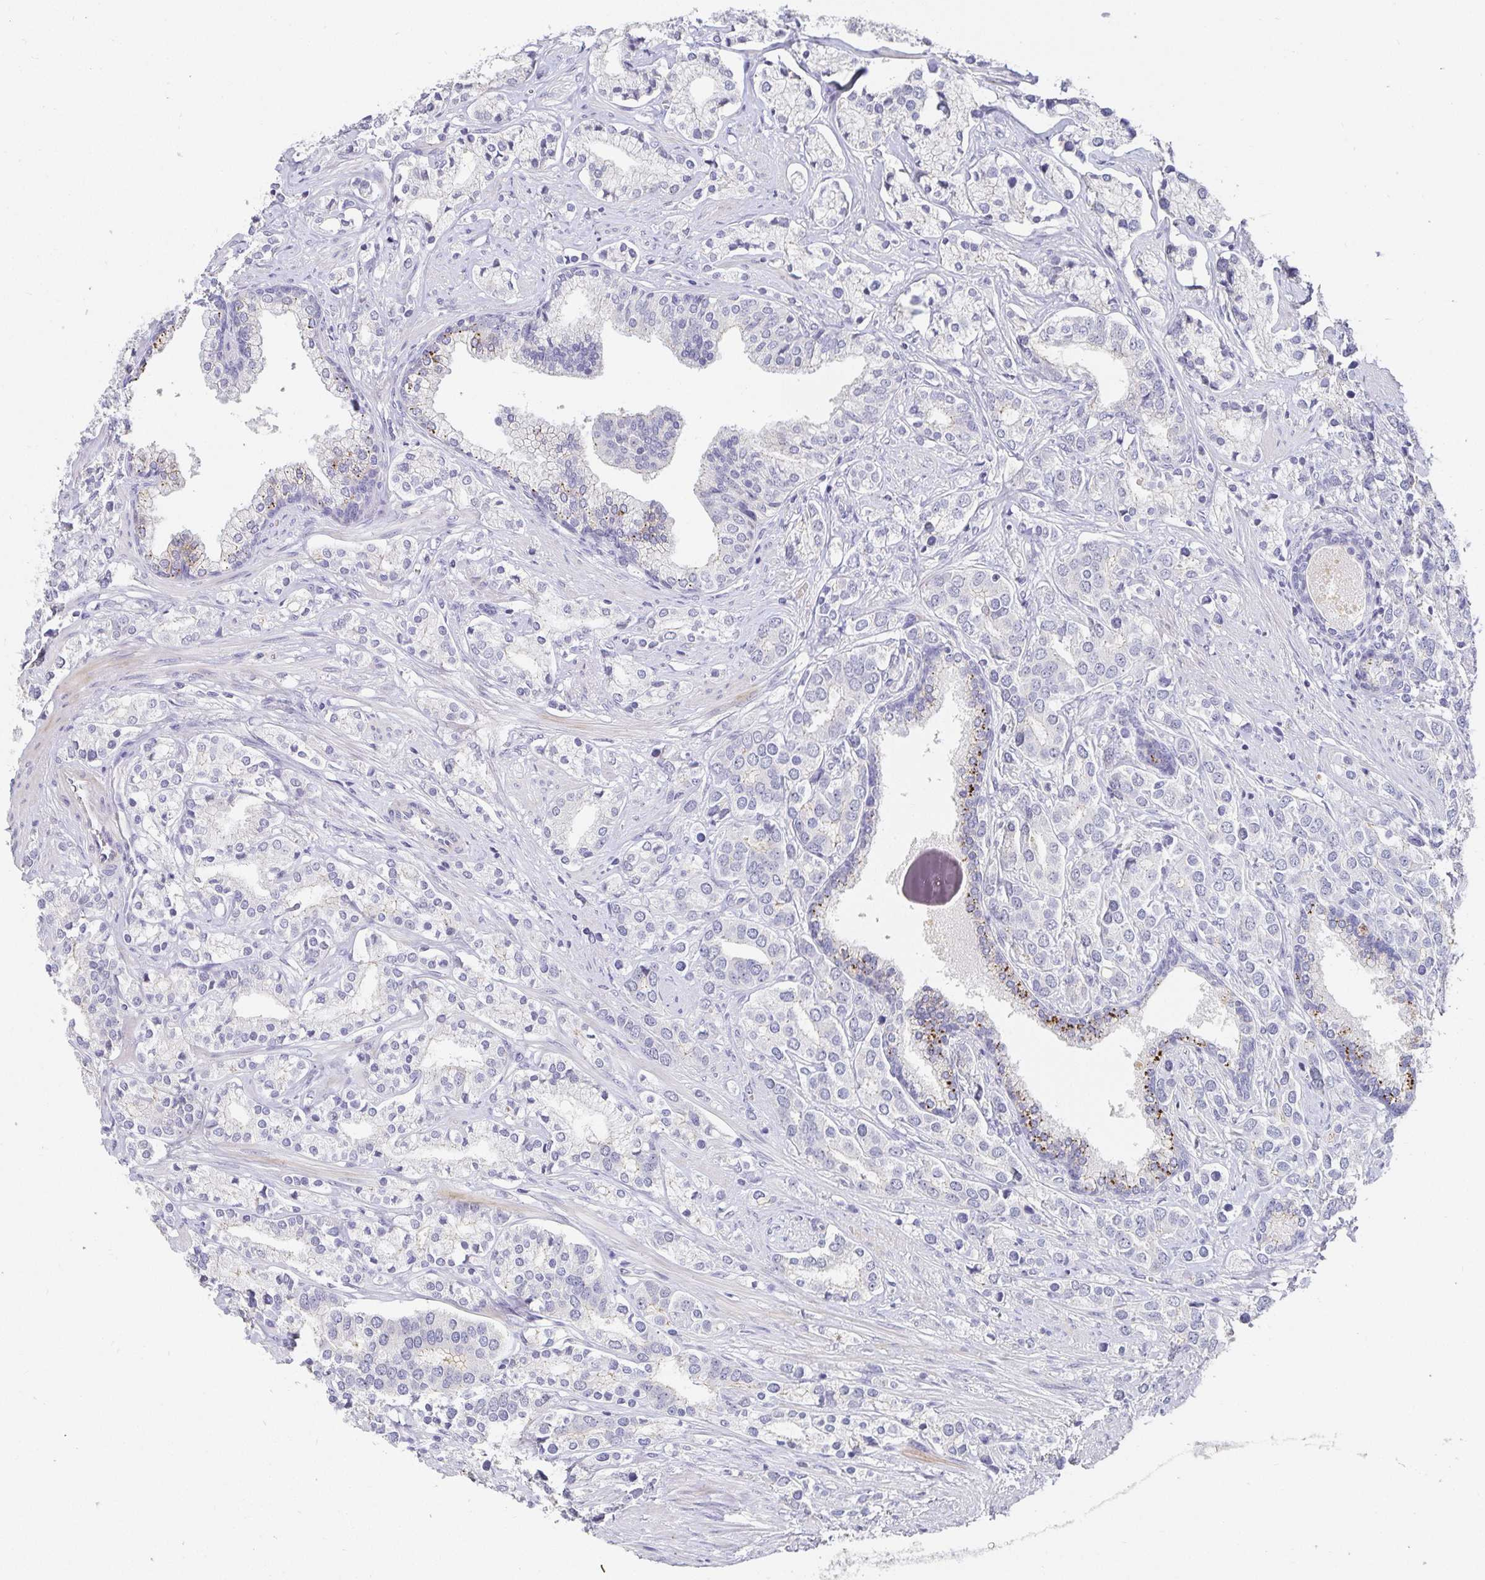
{"staining": {"intensity": "negative", "quantity": "none", "location": "none"}, "tissue": "prostate cancer", "cell_type": "Tumor cells", "image_type": "cancer", "snomed": [{"axis": "morphology", "description": "Adenocarcinoma, High grade"}, {"axis": "topography", "description": "Prostate"}], "caption": "Prostate cancer (adenocarcinoma (high-grade)) stained for a protein using immunohistochemistry (IHC) displays no expression tumor cells.", "gene": "PDX1", "patient": {"sex": "male", "age": 58}}